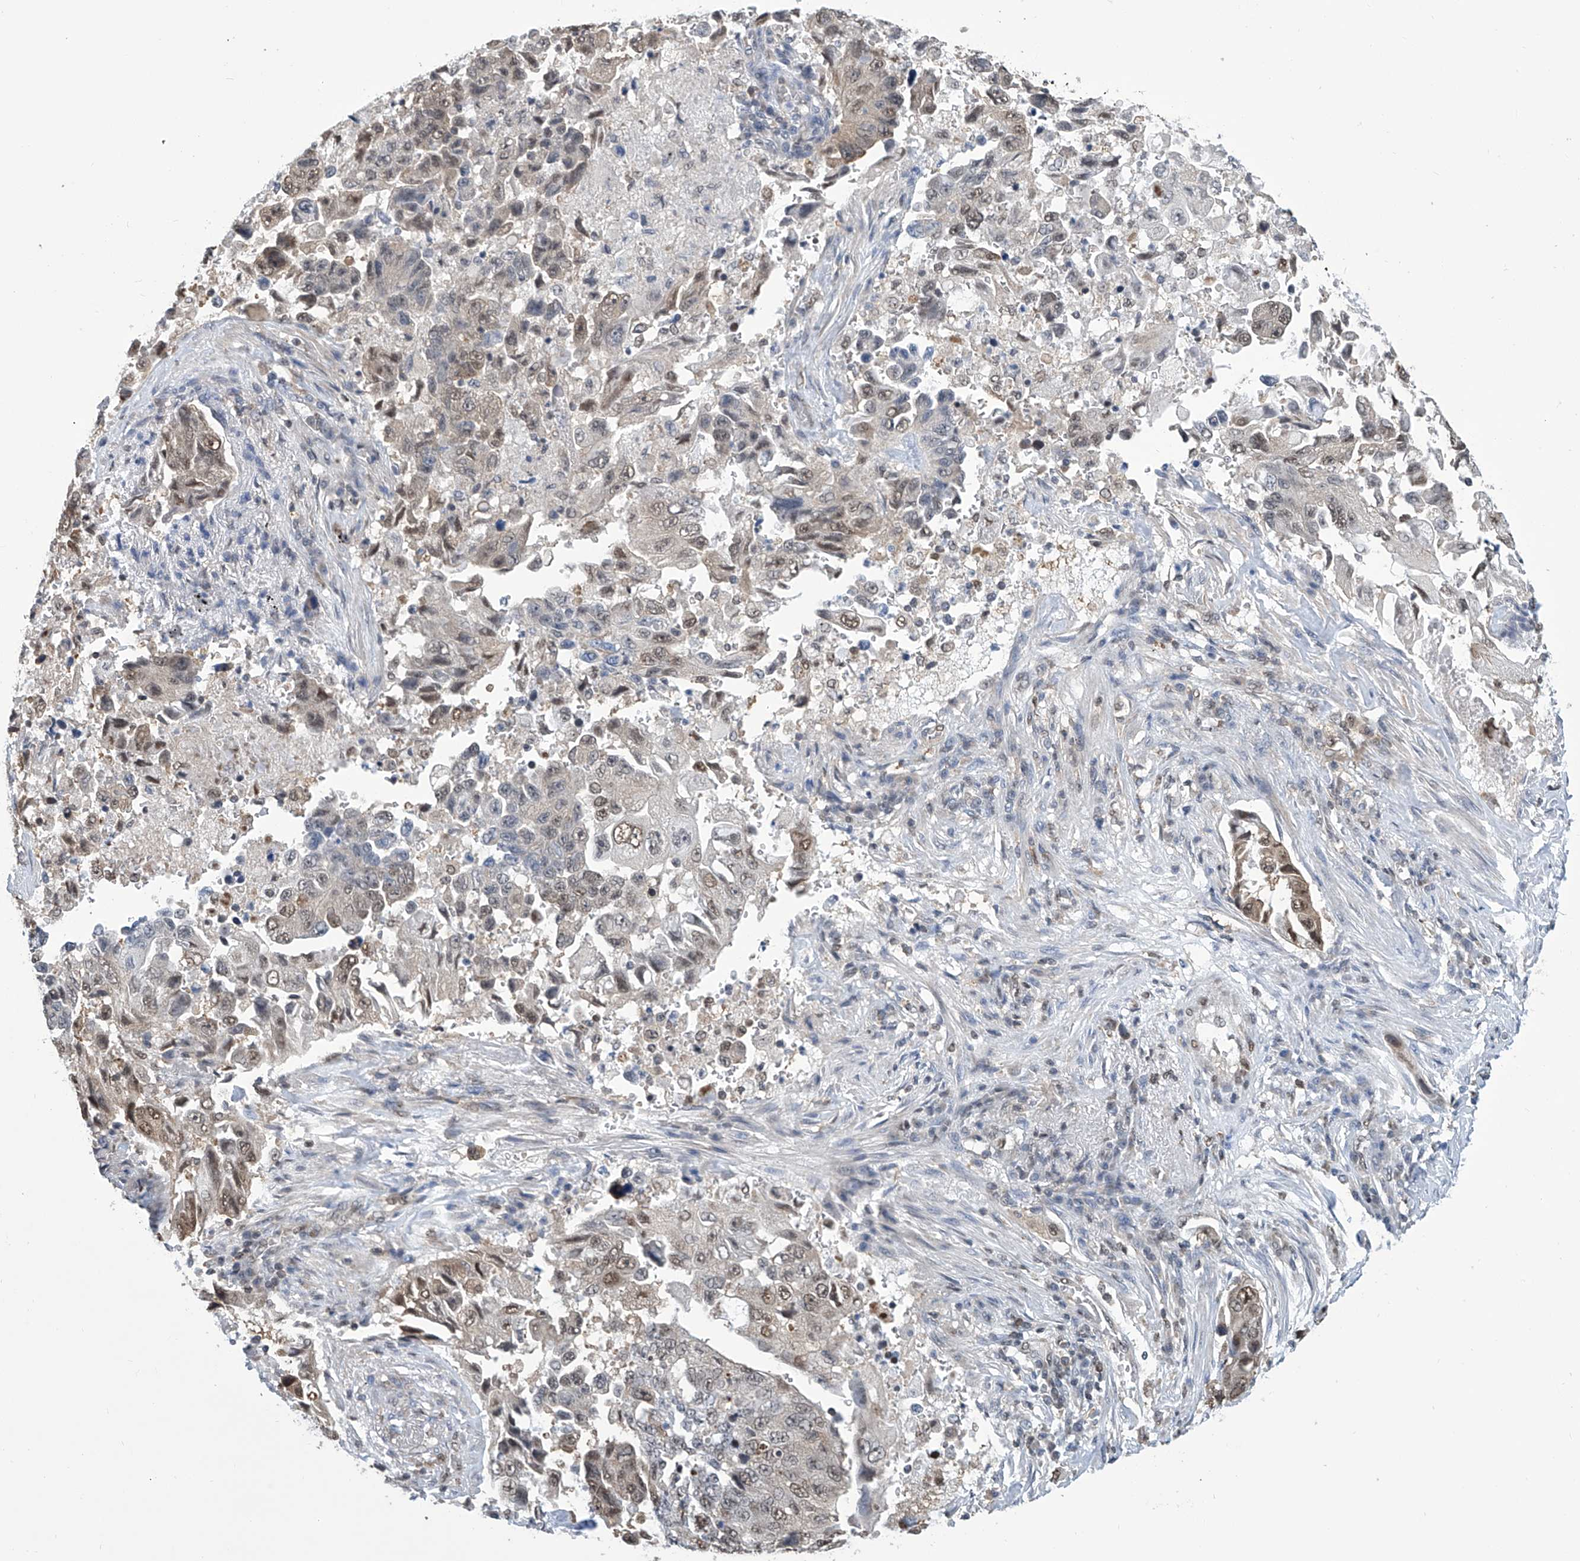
{"staining": {"intensity": "weak", "quantity": ">75%", "location": "nuclear"}, "tissue": "lung cancer", "cell_type": "Tumor cells", "image_type": "cancer", "snomed": [{"axis": "morphology", "description": "Adenocarcinoma, NOS"}, {"axis": "topography", "description": "Lung"}], "caption": "This photomicrograph shows immunohistochemistry (IHC) staining of lung cancer, with low weak nuclear staining in approximately >75% of tumor cells.", "gene": "SREBF2", "patient": {"sex": "female", "age": 51}}